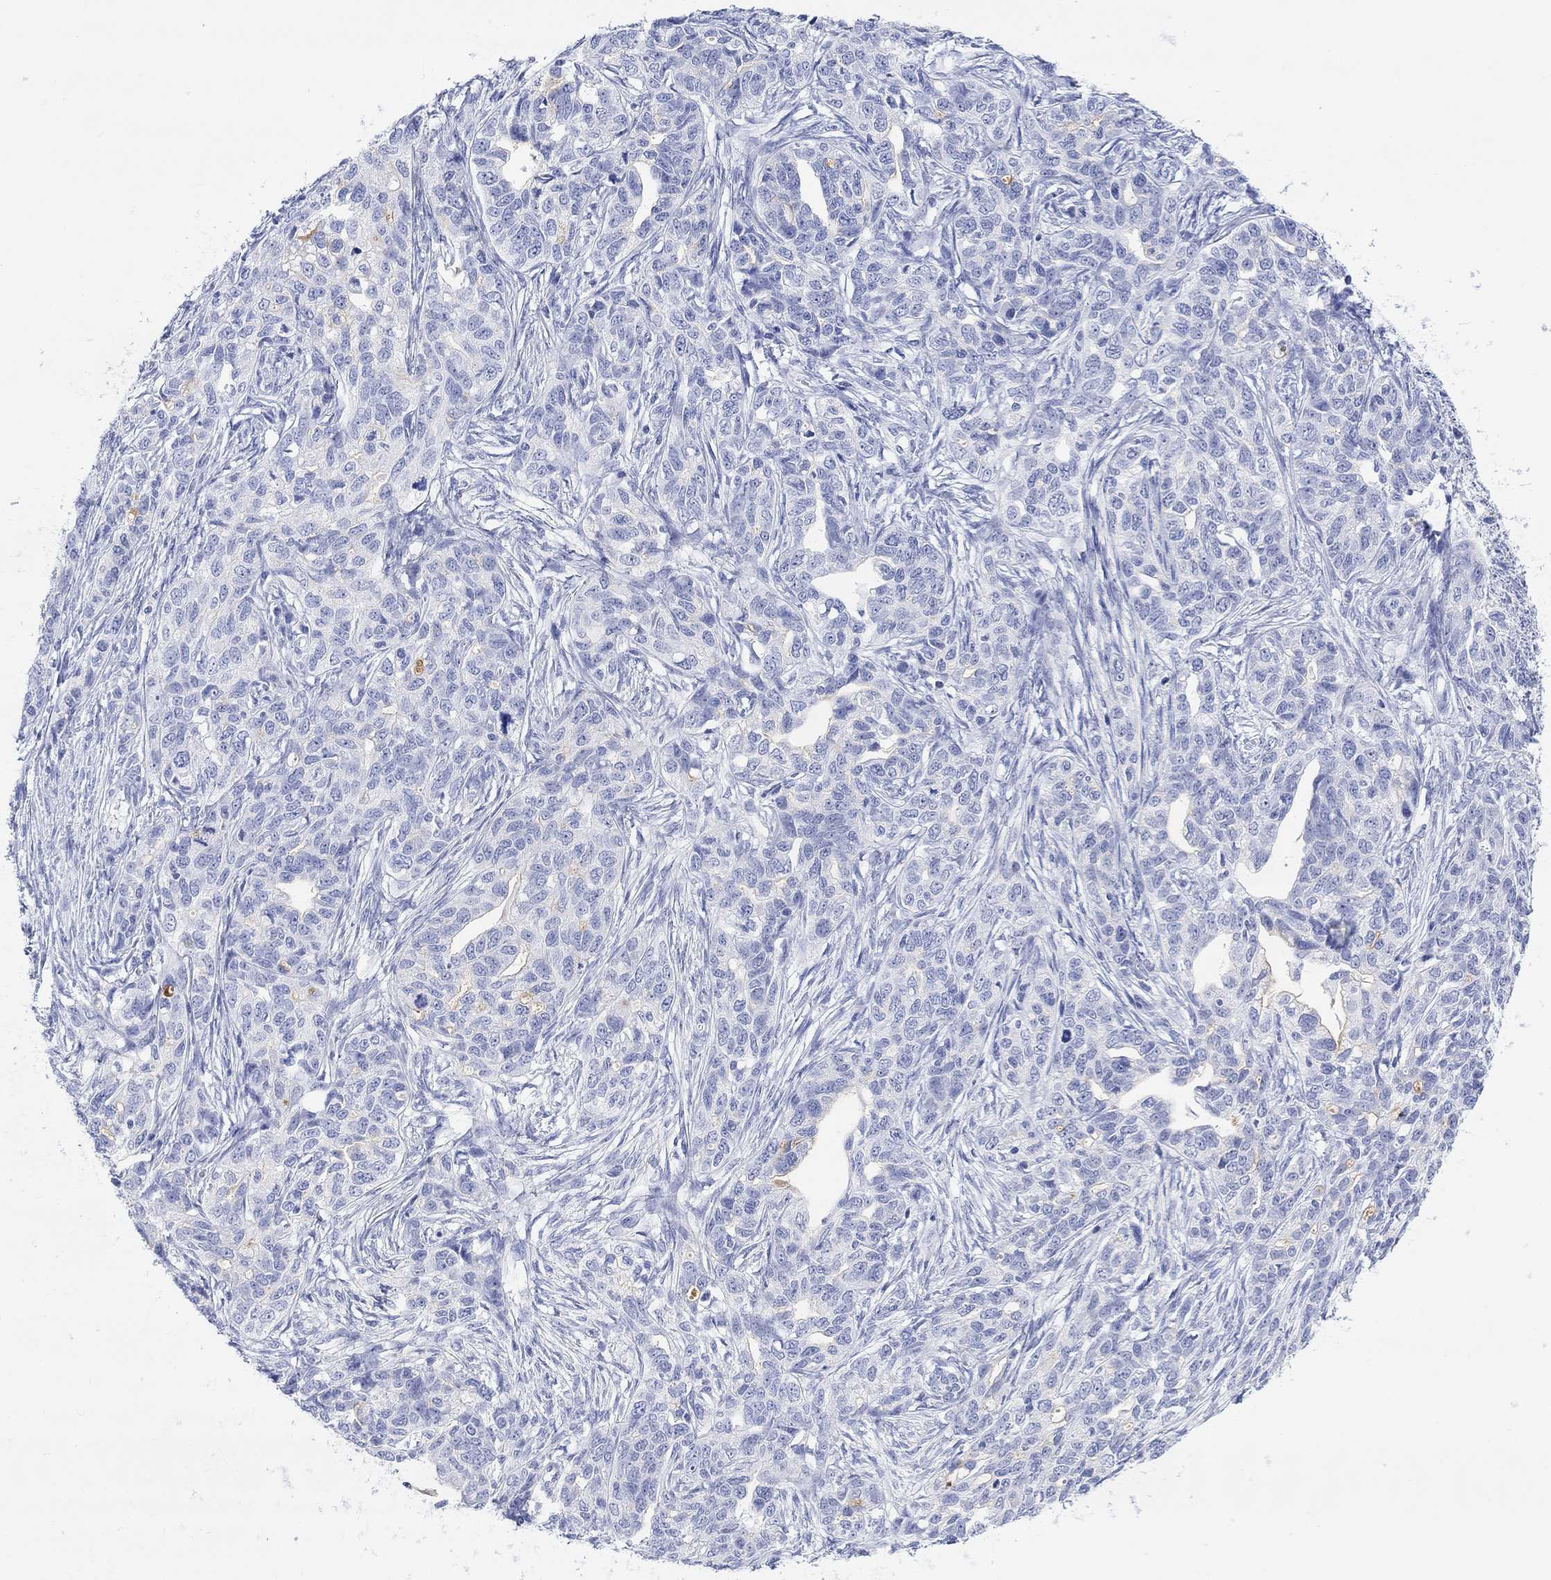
{"staining": {"intensity": "negative", "quantity": "none", "location": "none"}, "tissue": "ovarian cancer", "cell_type": "Tumor cells", "image_type": "cancer", "snomed": [{"axis": "morphology", "description": "Cystadenocarcinoma, serous, NOS"}, {"axis": "topography", "description": "Ovary"}], "caption": "Protein analysis of ovarian cancer (serous cystadenocarcinoma) shows no significant staining in tumor cells.", "gene": "XIRP2", "patient": {"sex": "female", "age": 71}}